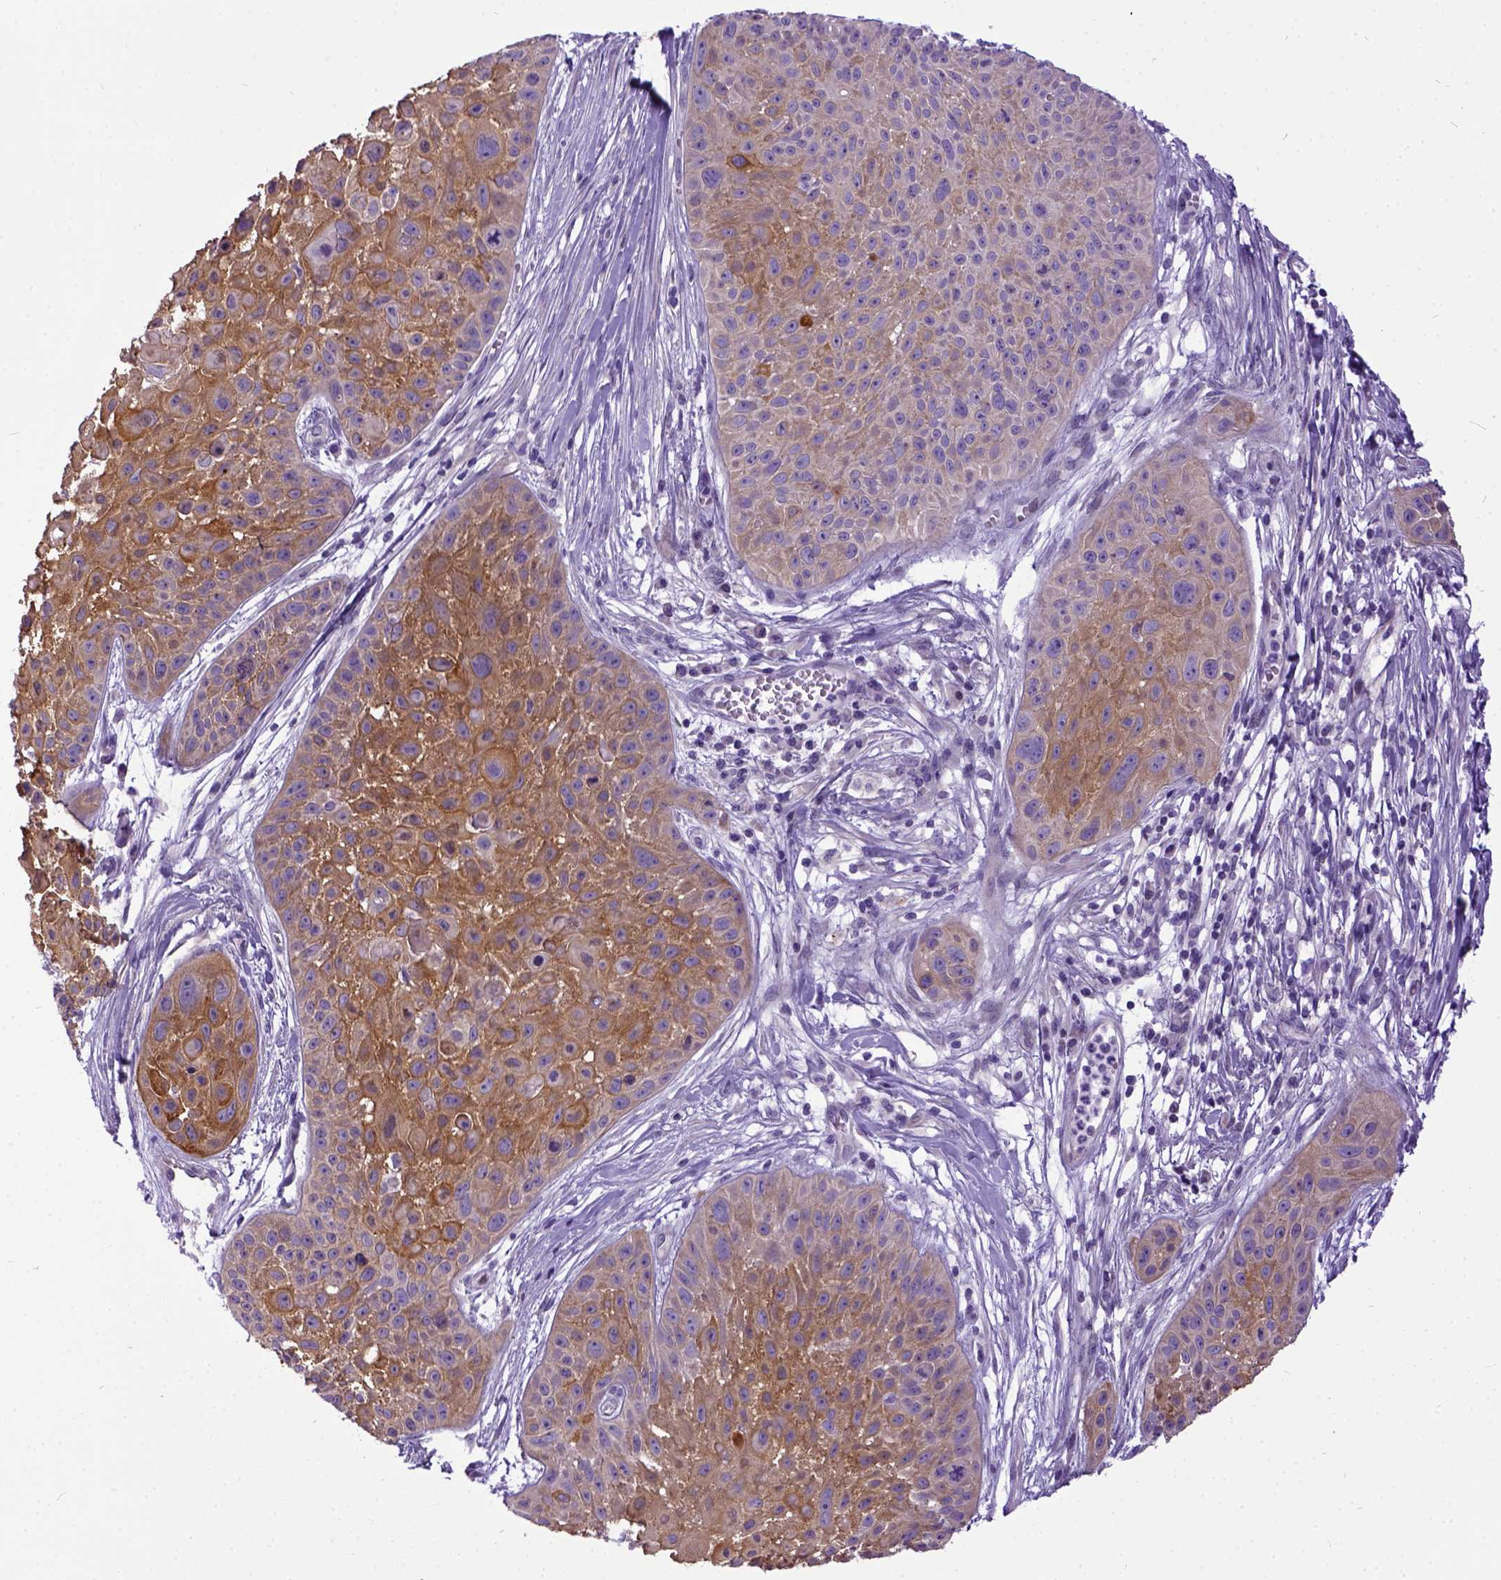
{"staining": {"intensity": "moderate", "quantity": "<25%", "location": "cytoplasmic/membranous"}, "tissue": "skin cancer", "cell_type": "Tumor cells", "image_type": "cancer", "snomed": [{"axis": "morphology", "description": "Squamous cell carcinoma, NOS"}, {"axis": "topography", "description": "Skin"}, {"axis": "topography", "description": "Anal"}], "caption": "Squamous cell carcinoma (skin) stained with immunohistochemistry (IHC) exhibits moderate cytoplasmic/membranous staining in approximately <25% of tumor cells.", "gene": "NEK5", "patient": {"sex": "female", "age": 75}}